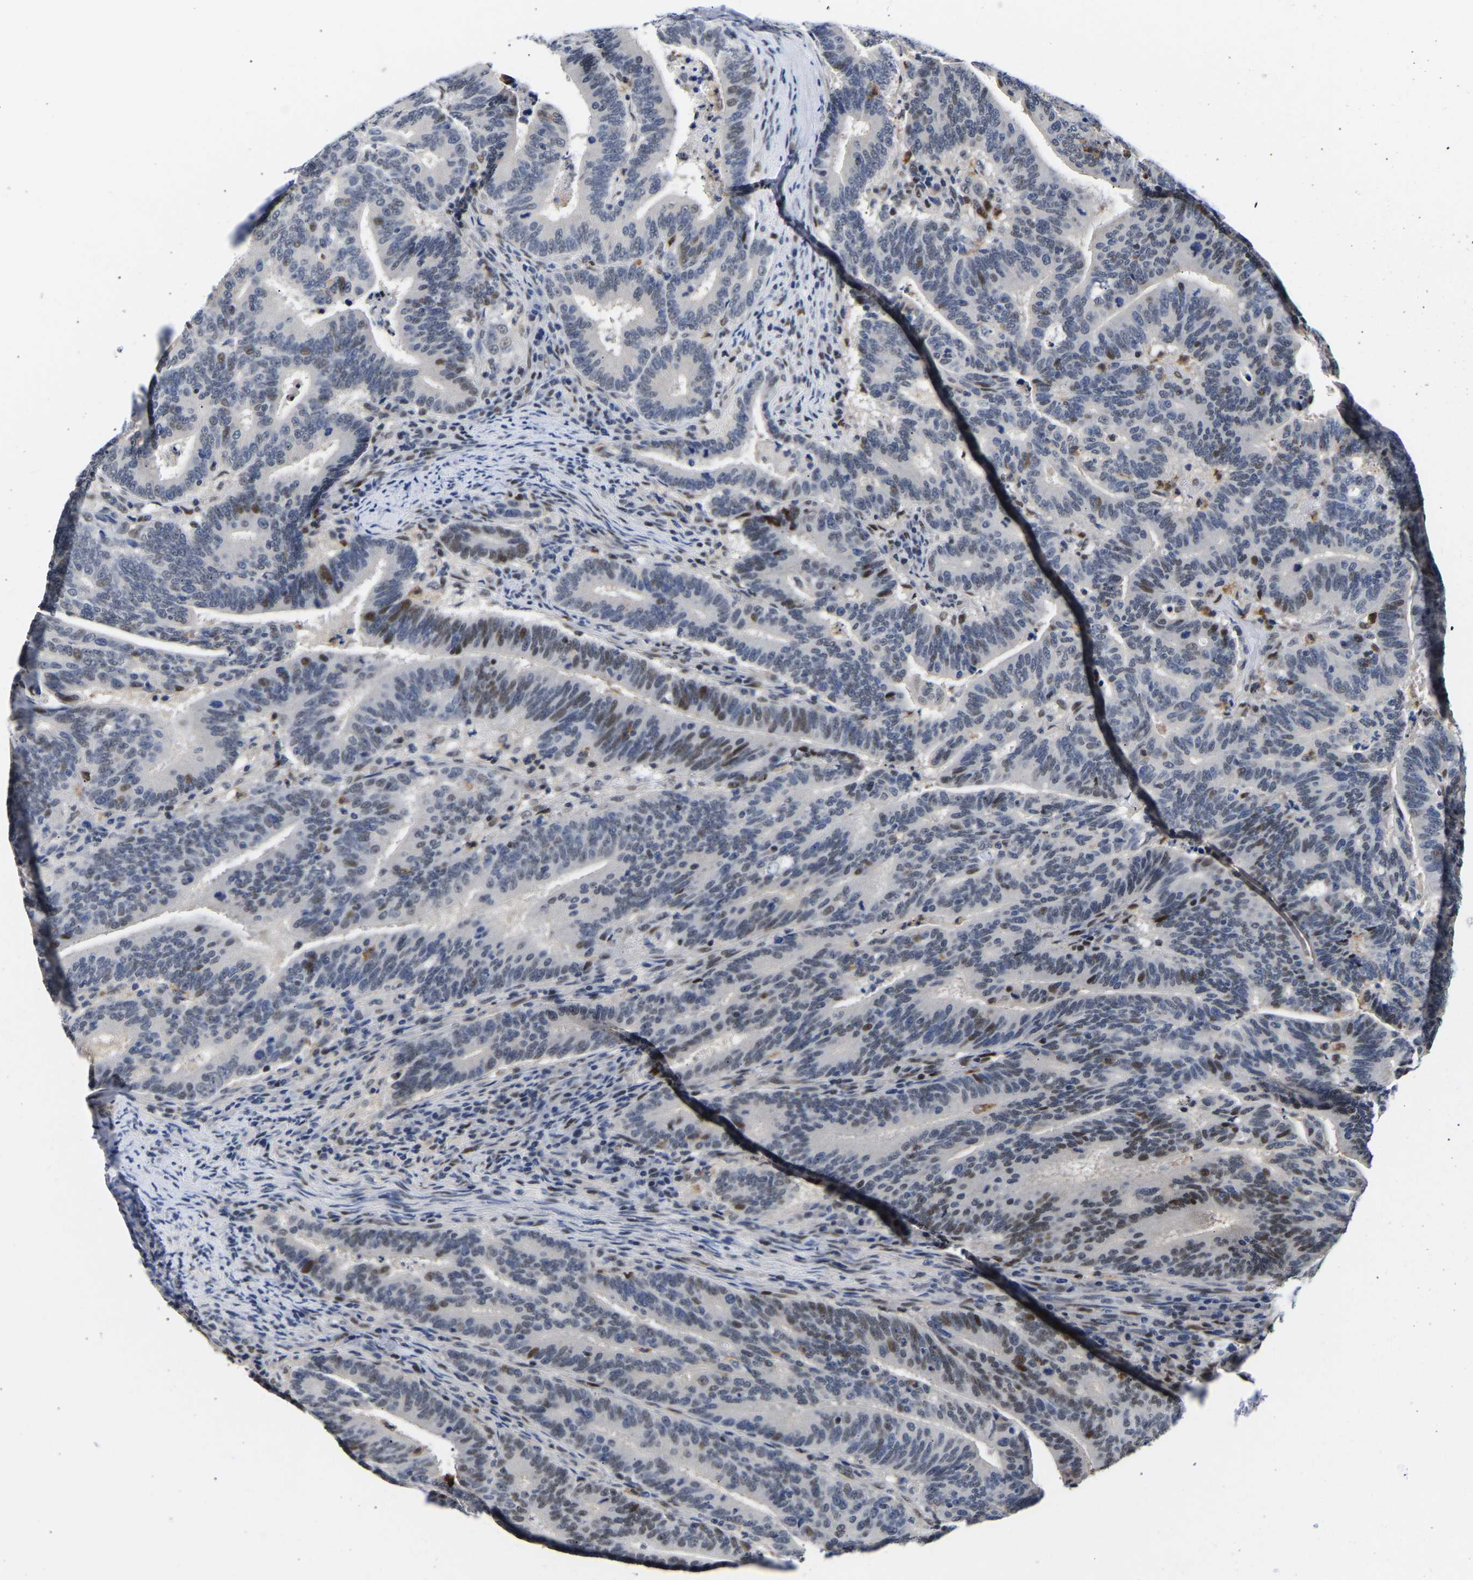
{"staining": {"intensity": "moderate", "quantity": "<25%", "location": "nuclear"}, "tissue": "colorectal cancer", "cell_type": "Tumor cells", "image_type": "cancer", "snomed": [{"axis": "morphology", "description": "Adenocarcinoma, NOS"}, {"axis": "topography", "description": "Colon"}], "caption": "There is low levels of moderate nuclear positivity in tumor cells of adenocarcinoma (colorectal), as demonstrated by immunohistochemical staining (brown color).", "gene": "PTRHD1", "patient": {"sex": "female", "age": 66}}